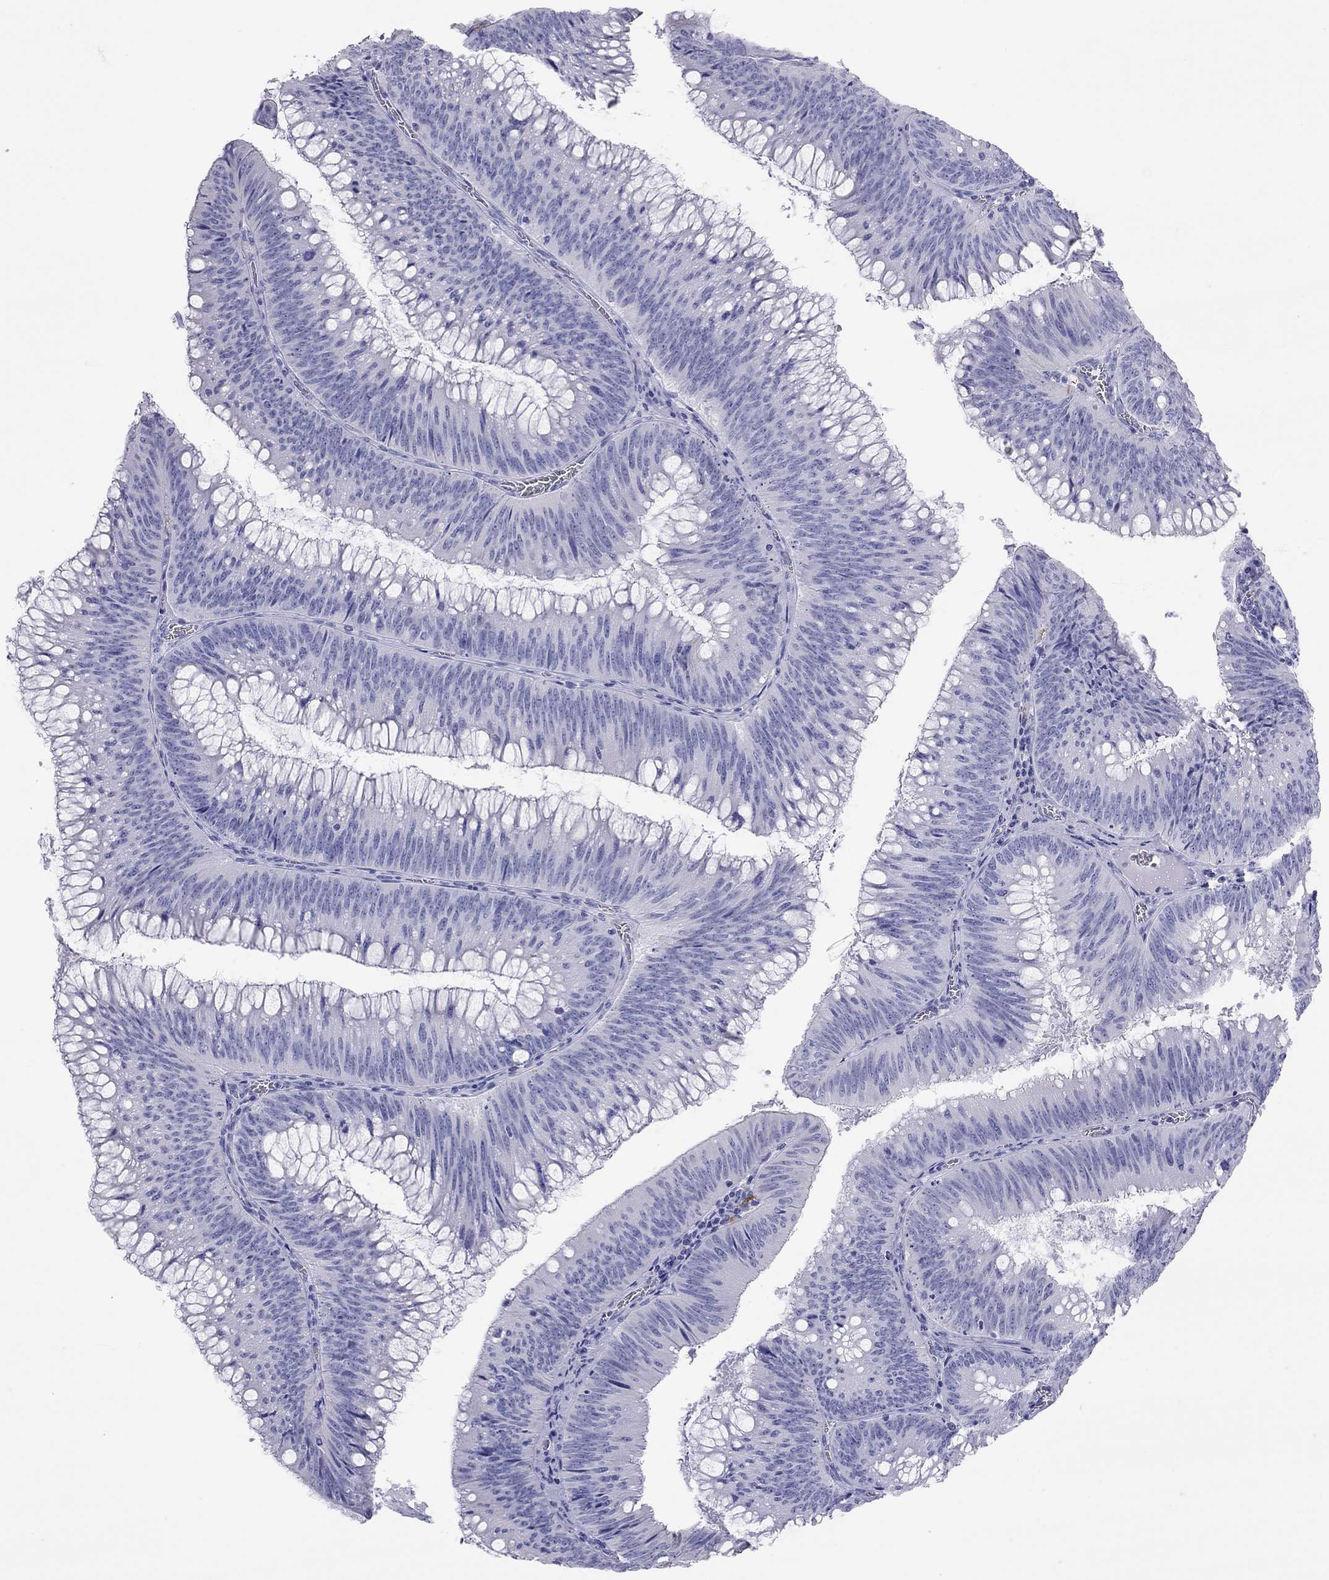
{"staining": {"intensity": "negative", "quantity": "none", "location": "none"}, "tissue": "colorectal cancer", "cell_type": "Tumor cells", "image_type": "cancer", "snomed": [{"axis": "morphology", "description": "Adenocarcinoma, NOS"}, {"axis": "topography", "description": "Rectum"}], "caption": "Tumor cells are negative for protein expression in human colorectal adenocarcinoma.", "gene": "HLA-DQB2", "patient": {"sex": "female", "age": 72}}